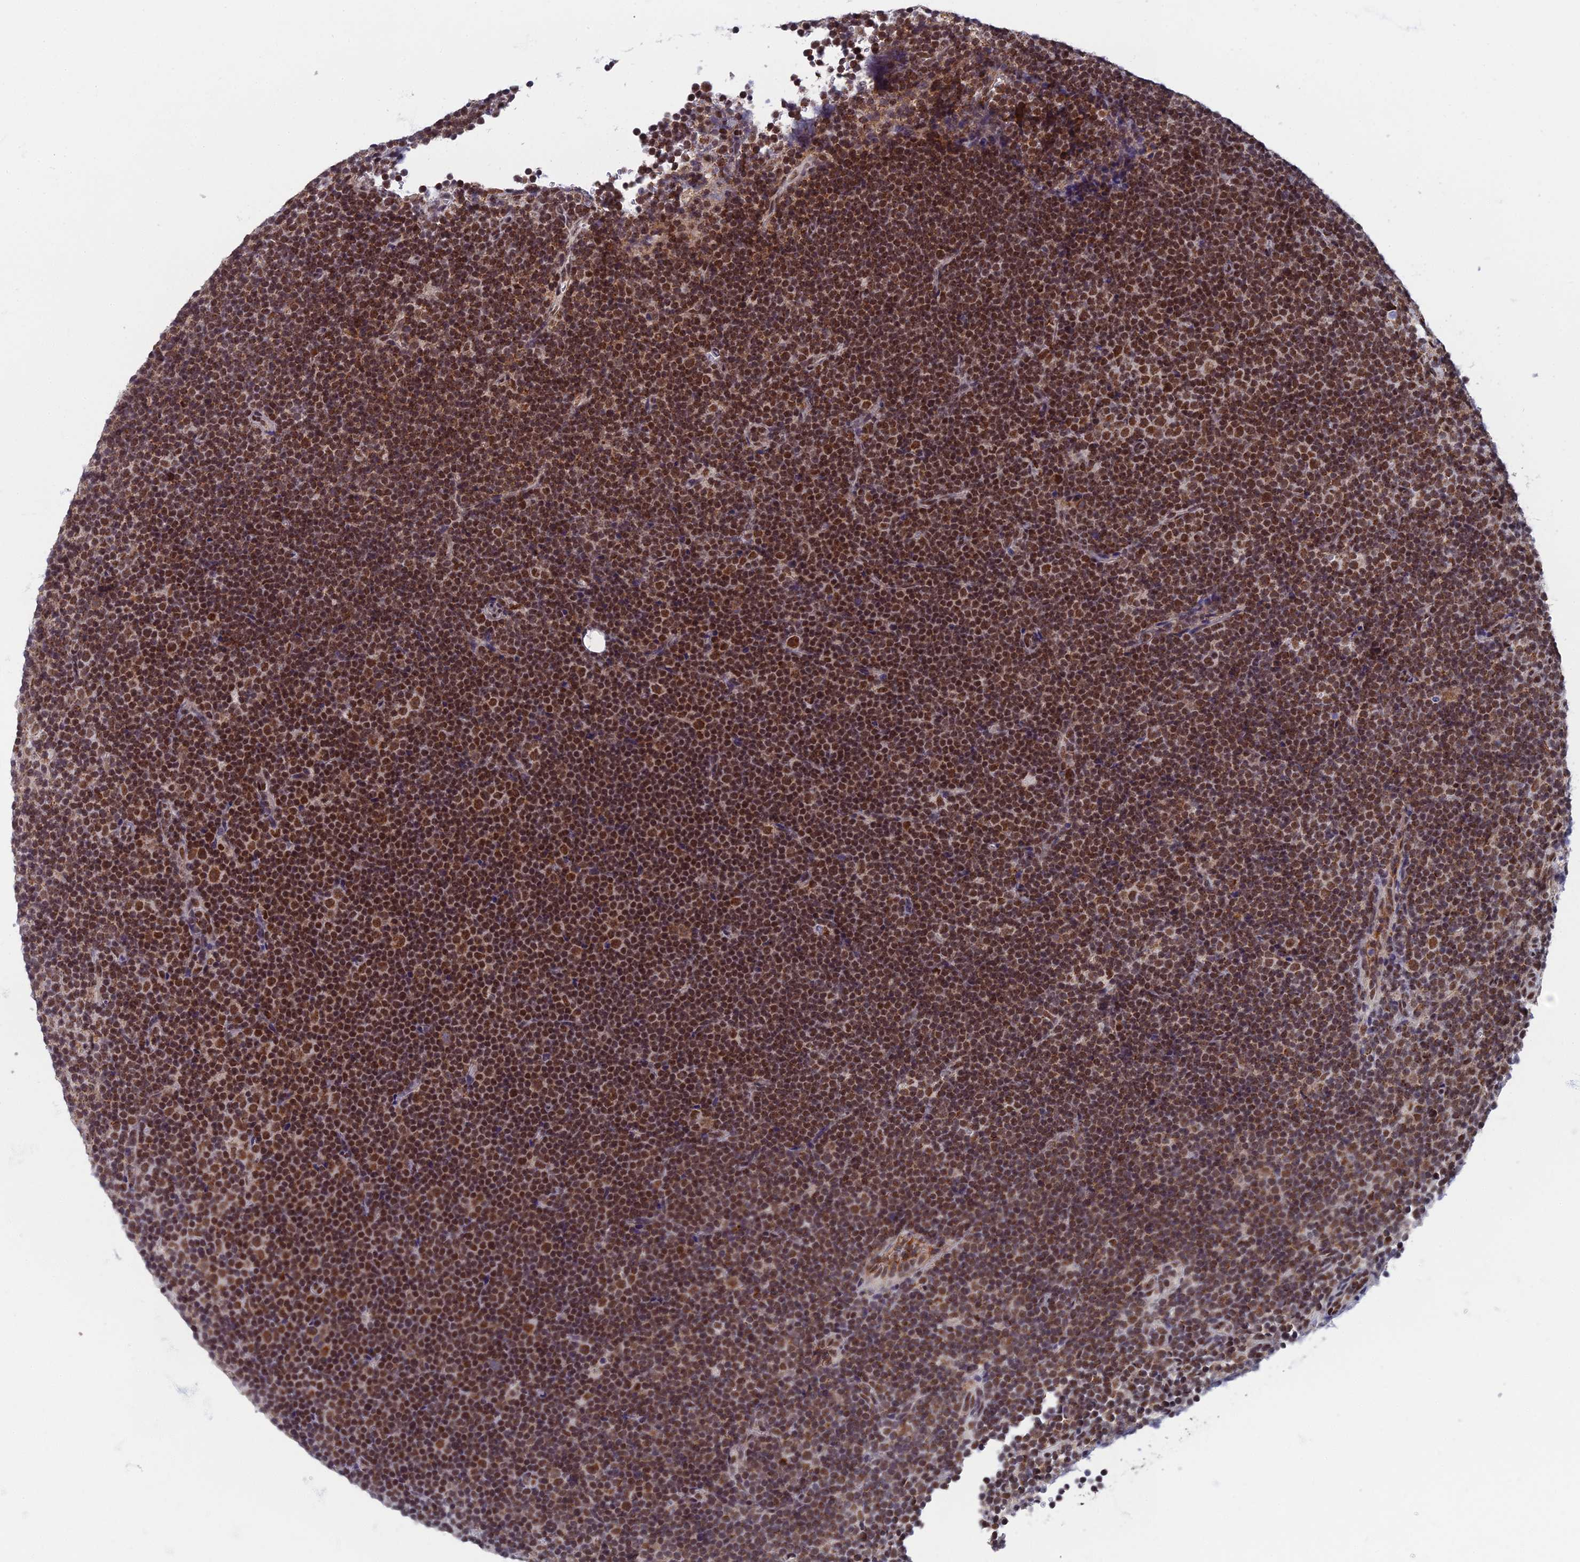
{"staining": {"intensity": "moderate", "quantity": ">75%", "location": "nuclear"}, "tissue": "lymphoma", "cell_type": "Tumor cells", "image_type": "cancer", "snomed": [{"axis": "morphology", "description": "Malignant lymphoma, non-Hodgkin's type, Low grade"}, {"axis": "topography", "description": "Lymph node"}], "caption": "Immunohistochemistry (IHC) image of human malignant lymphoma, non-Hodgkin's type (low-grade) stained for a protein (brown), which demonstrates medium levels of moderate nuclear staining in about >75% of tumor cells.", "gene": "TAF13", "patient": {"sex": "female", "age": 67}}